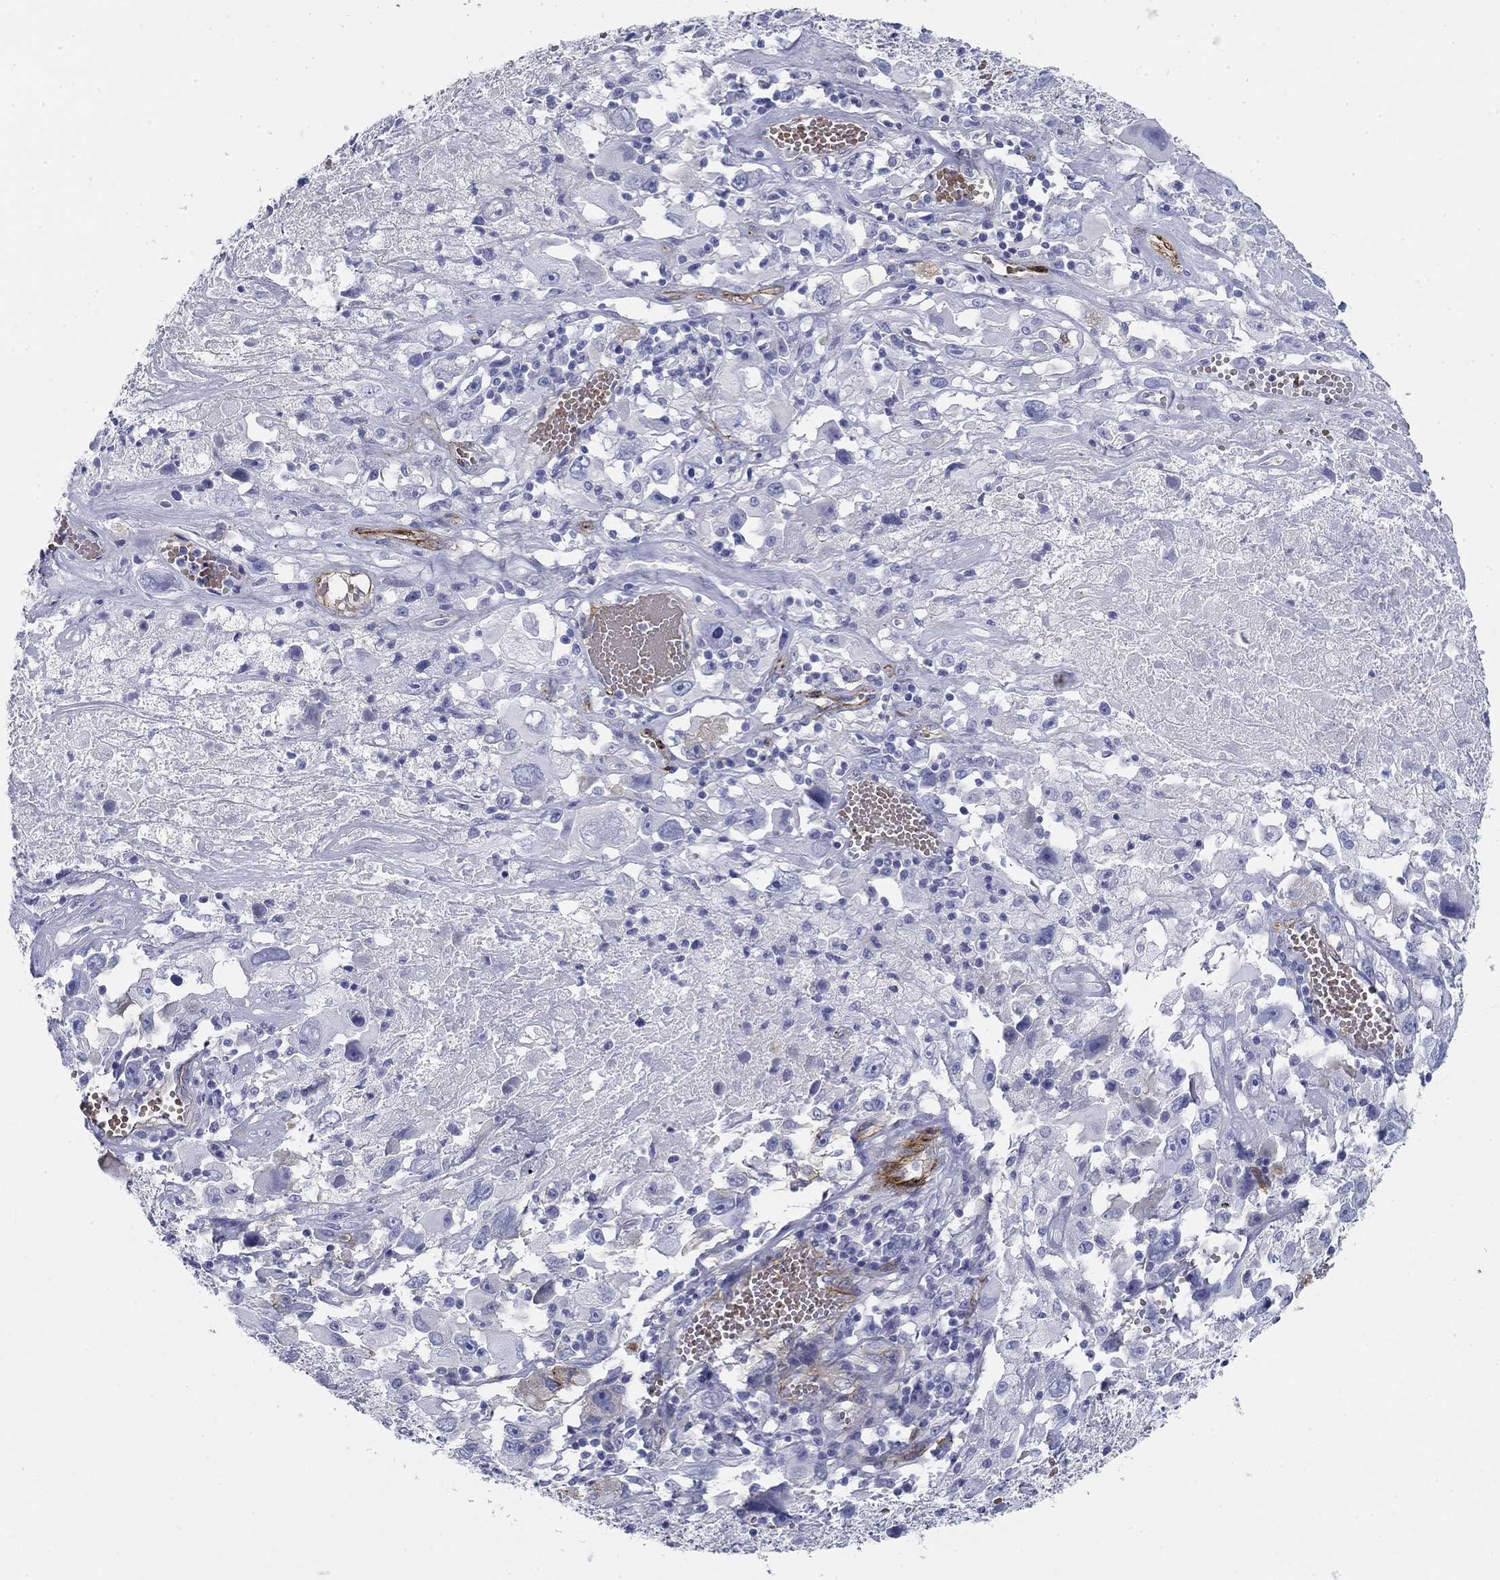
{"staining": {"intensity": "negative", "quantity": "none", "location": "none"}, "tissue": "melanoma", "cell_type": "Tumor cells", "image_type": "cancer", "snomed": [{"axis": "morphology", "description": "Malignant melanoma, Metastatic site"}, {"axis": "topography", "description": "Soft tissue"}], "caption": "High power microscopy image of an immunohistochemistry (IHC) histopathology image of melanoma, revealing no significant staining in tumor cells. (DAB IHC, high magnification).", "gene": "GPC1", "patient": {"sex": "male", "age": 50}}